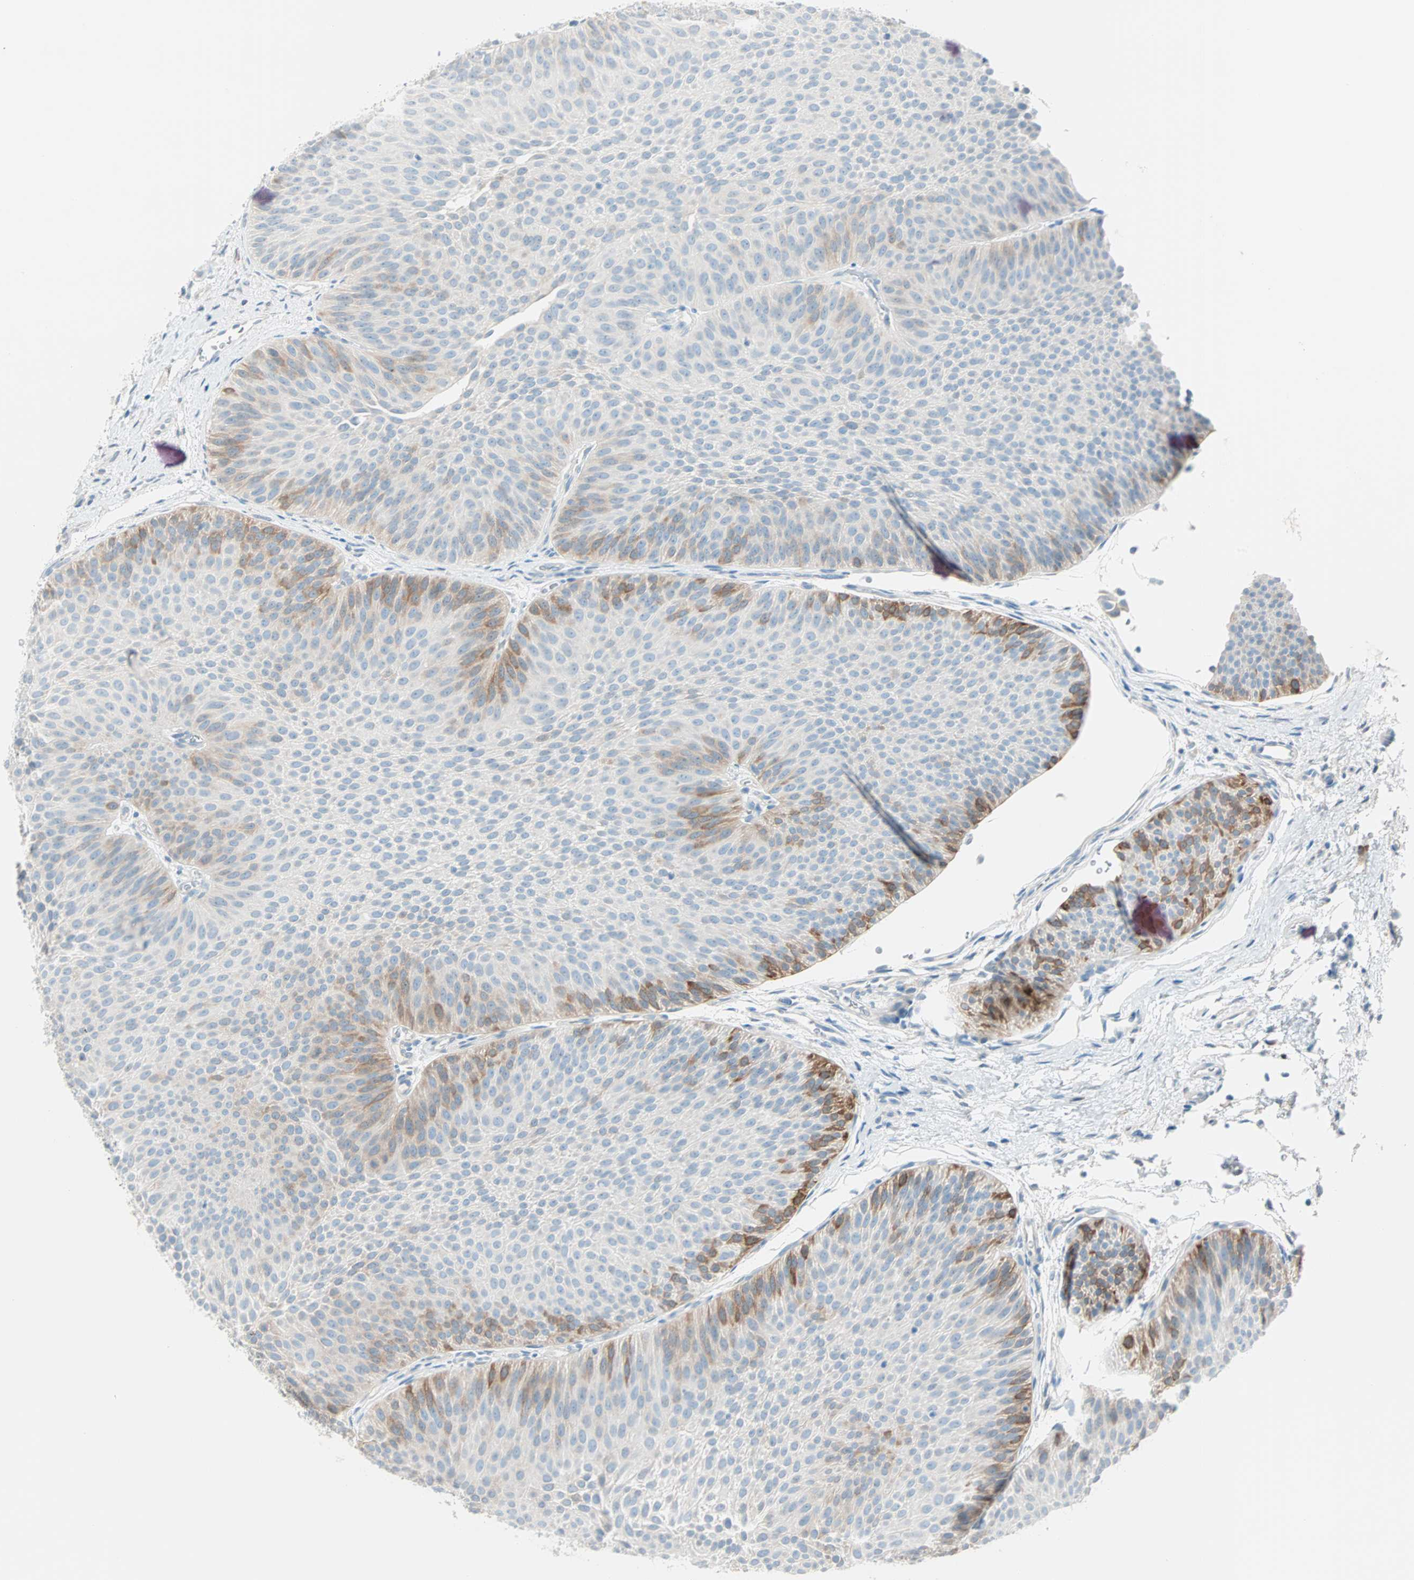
{"staining": {"intensity": "moderate", "quantity": "<25%", "location": "cytoplasmic/membranous"}, "tissue": "urothelial cancer", "cell_type": "Tumor cells", "image_type": "cancer", "snomed": [{"axis": "morphology", "description": "Urothelial carcinoma, Low grade"}, {"axis": "topography", "description": "Urinary bladder"}], "caption": "IHC of human low-grade urothelial carcinoma demonstrates low levels of moderate cytoplasmic/membranous positivity in about <25% of tumor cells.", "gene": "ATF6", "patient": {"sex": "female", "age": 60}}